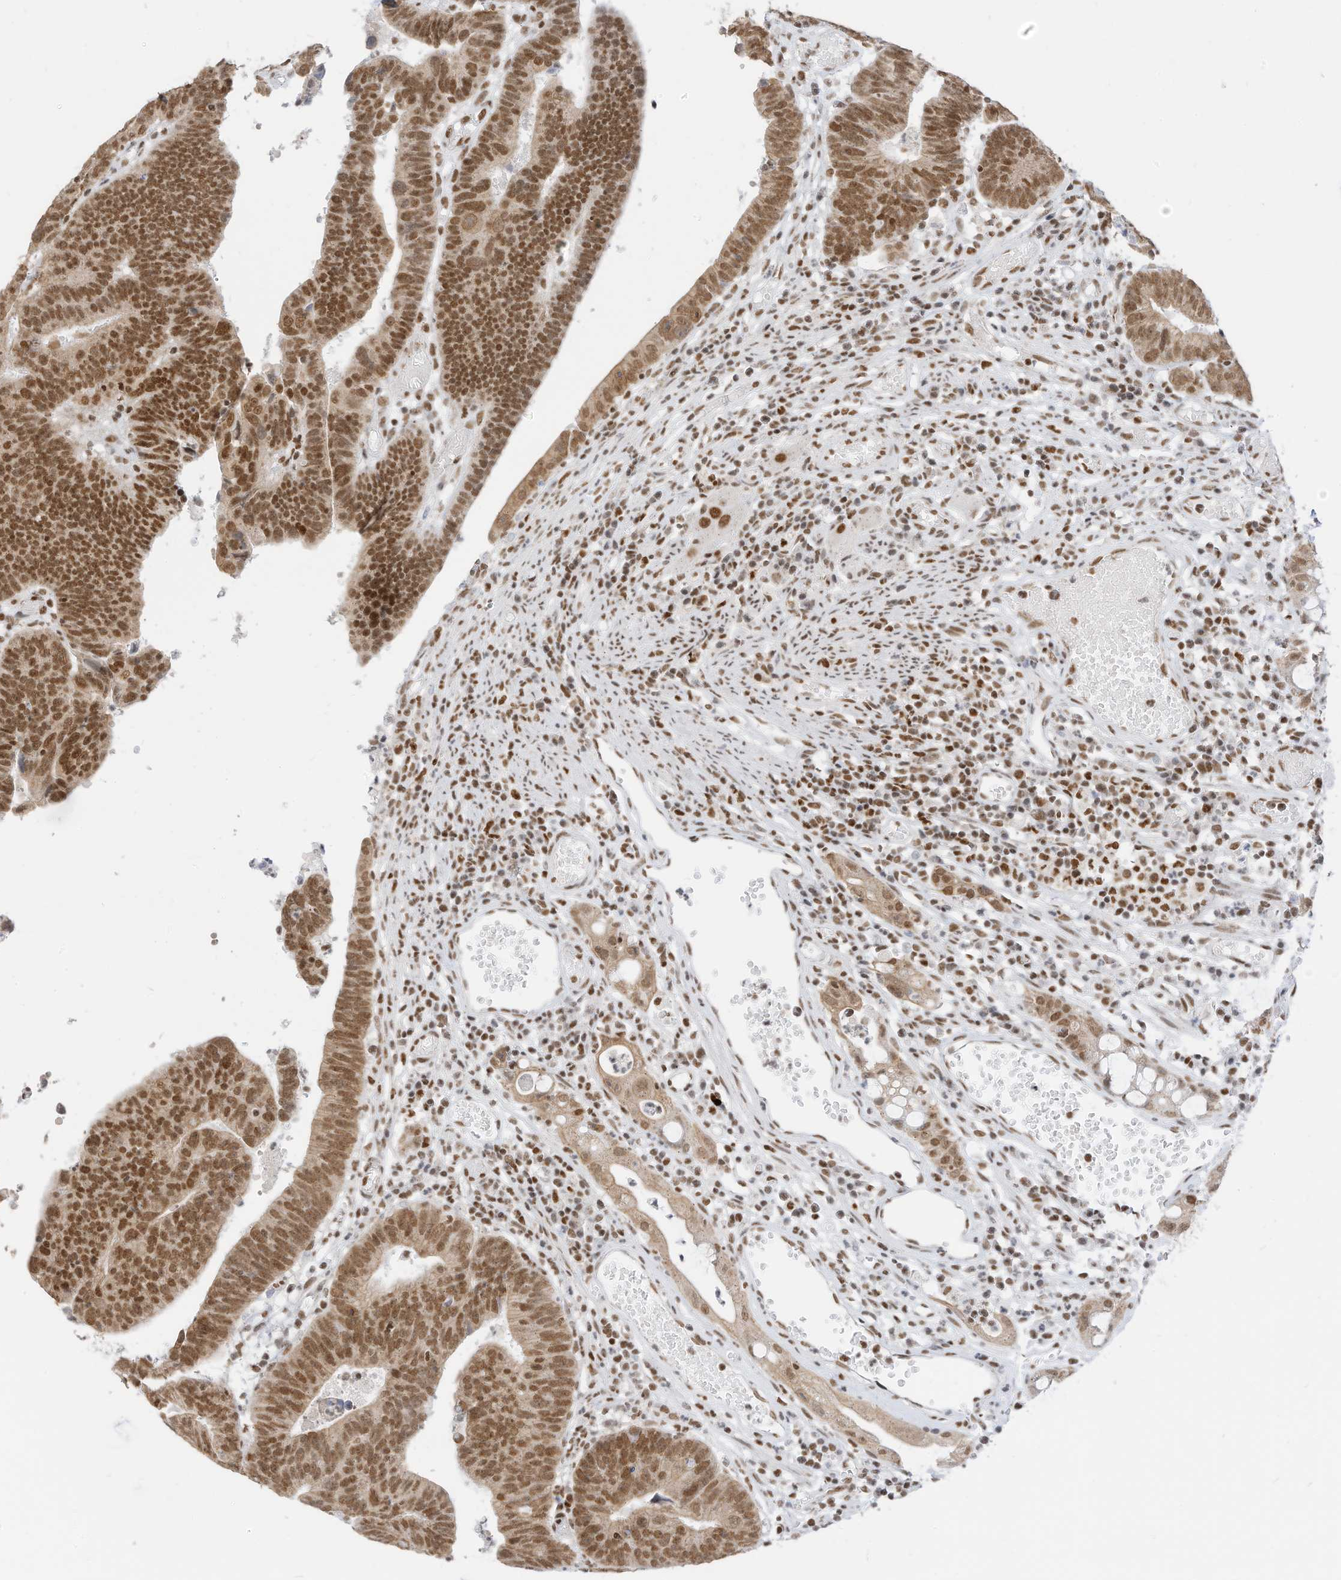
{"staining": {"intensity": "moderate", "quantity": ">75%", "location": "nuclear"}, "tissue": "colorectal cancer", "cell_type": "Tumor cells", "image_type": "cancer", "snomed": [{"axis": "morphology", "description": "Adenocarcinoma, NOS"}, {"axis": "topography", "description": "Rectum"}], "caption": "Moderate nuclear protein expression is seen in about >75% of tumor cells in colorectal cancer (adenocarcinoma).", "gene": "SMARCA2", "patient": {"sex": "female", "age": 65}}